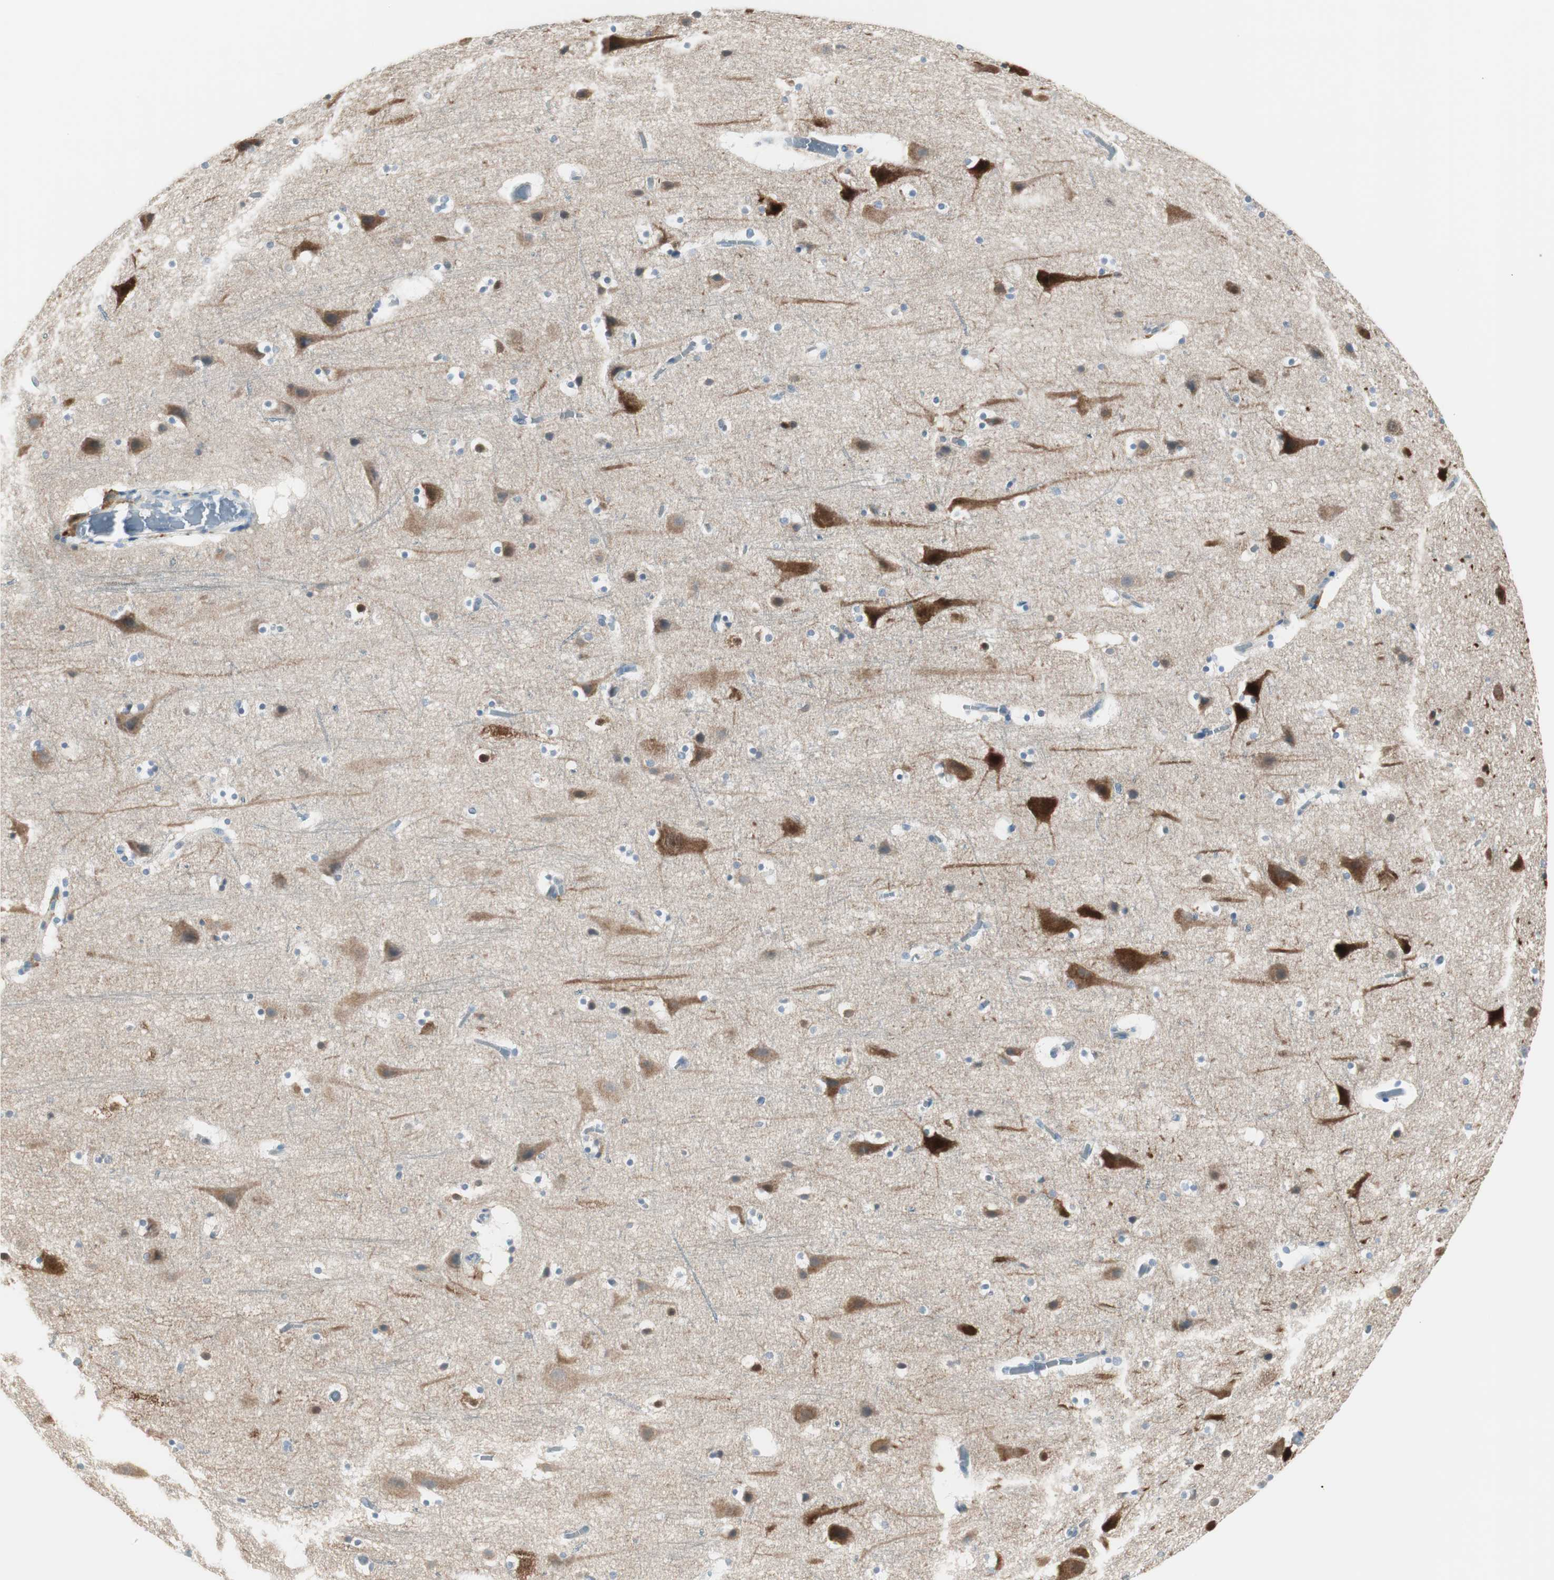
{"staining": {"intensity": "negative", "quantity": "none", "location": "none"}, "tissue": "cerebral cortex", "cell_type": "Endothelial cells", "image_type": "normal", "snomed": [{"axis": "morphology", "description": "Normal tissue, NOS"}, {"axis": "topography", "description": "Cerebral cortex"}], "caption": "Endothelial cells are negative for protein expression in unremarkable human cerebral cortex. The staining was performed using DAB (3,3'-diaminobenzidine) to visualize the protein expression in brown, while the nuclei were stained in blue with hematoxylin (Magnification: 20x).", "gene": "DLG4", "patient": {"sex": "male", "age": 45}}